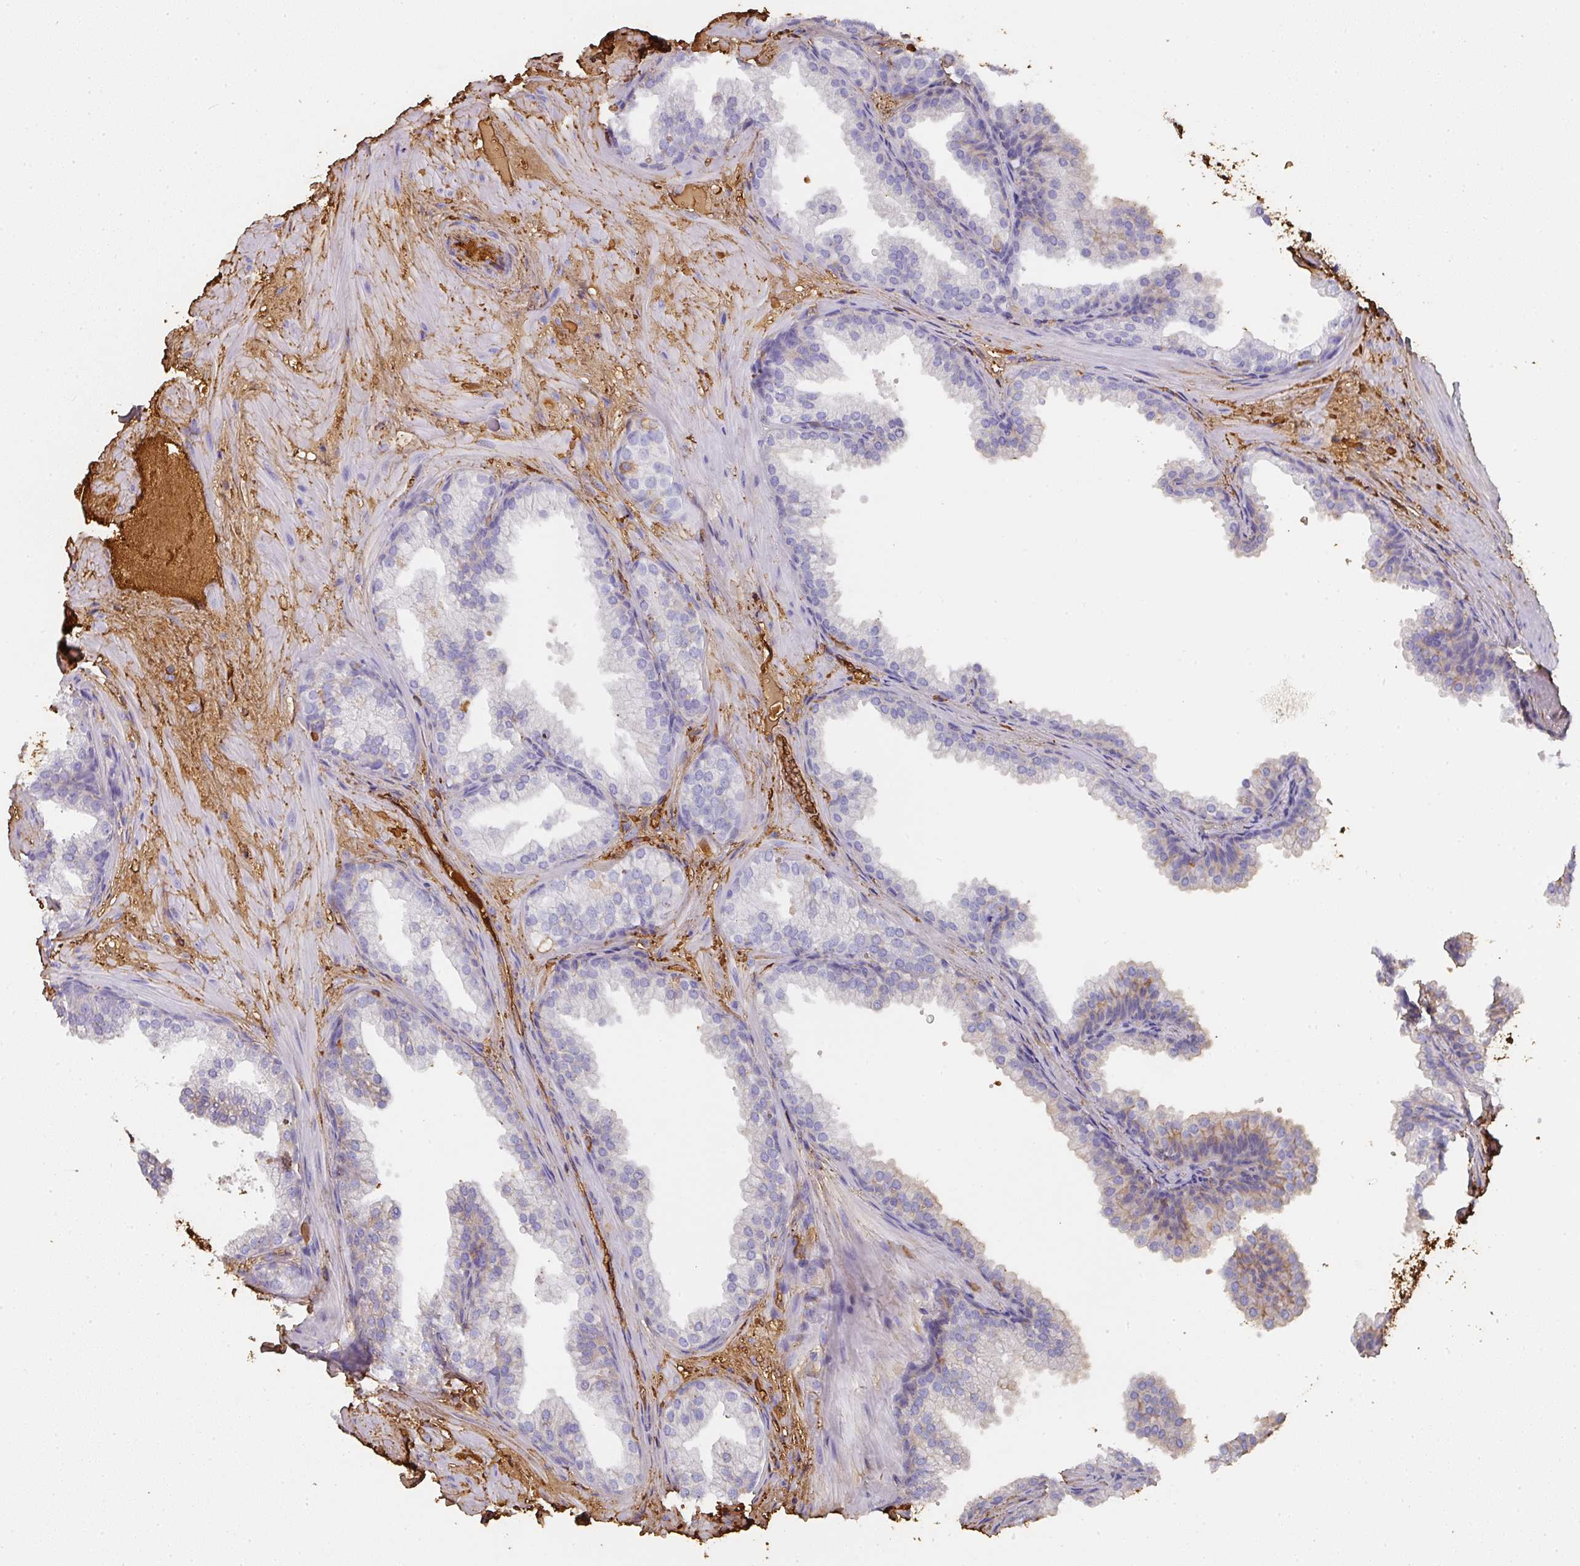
{"staining": {"intensity": "moderate", "quantity": "<25%", "location": "cytoplasmic/membranous"}, "tissue": "prostate", "cell_type": "Glandular cells", "image_type": "normal", "snomed": [{"axis": "morphology", "description": "Normal tissue, NOS"}, {"axis": "topography", "description": "Prostate"}], "caption": "IHC histopathology image of normal human prostate stained for a protein (brown), which shows low levels of moderate cytoplasmic/membranous positivity in about <25% of glandular cells.", "gene": "ALB", "patient": {"sex": "male", "age": 37}}